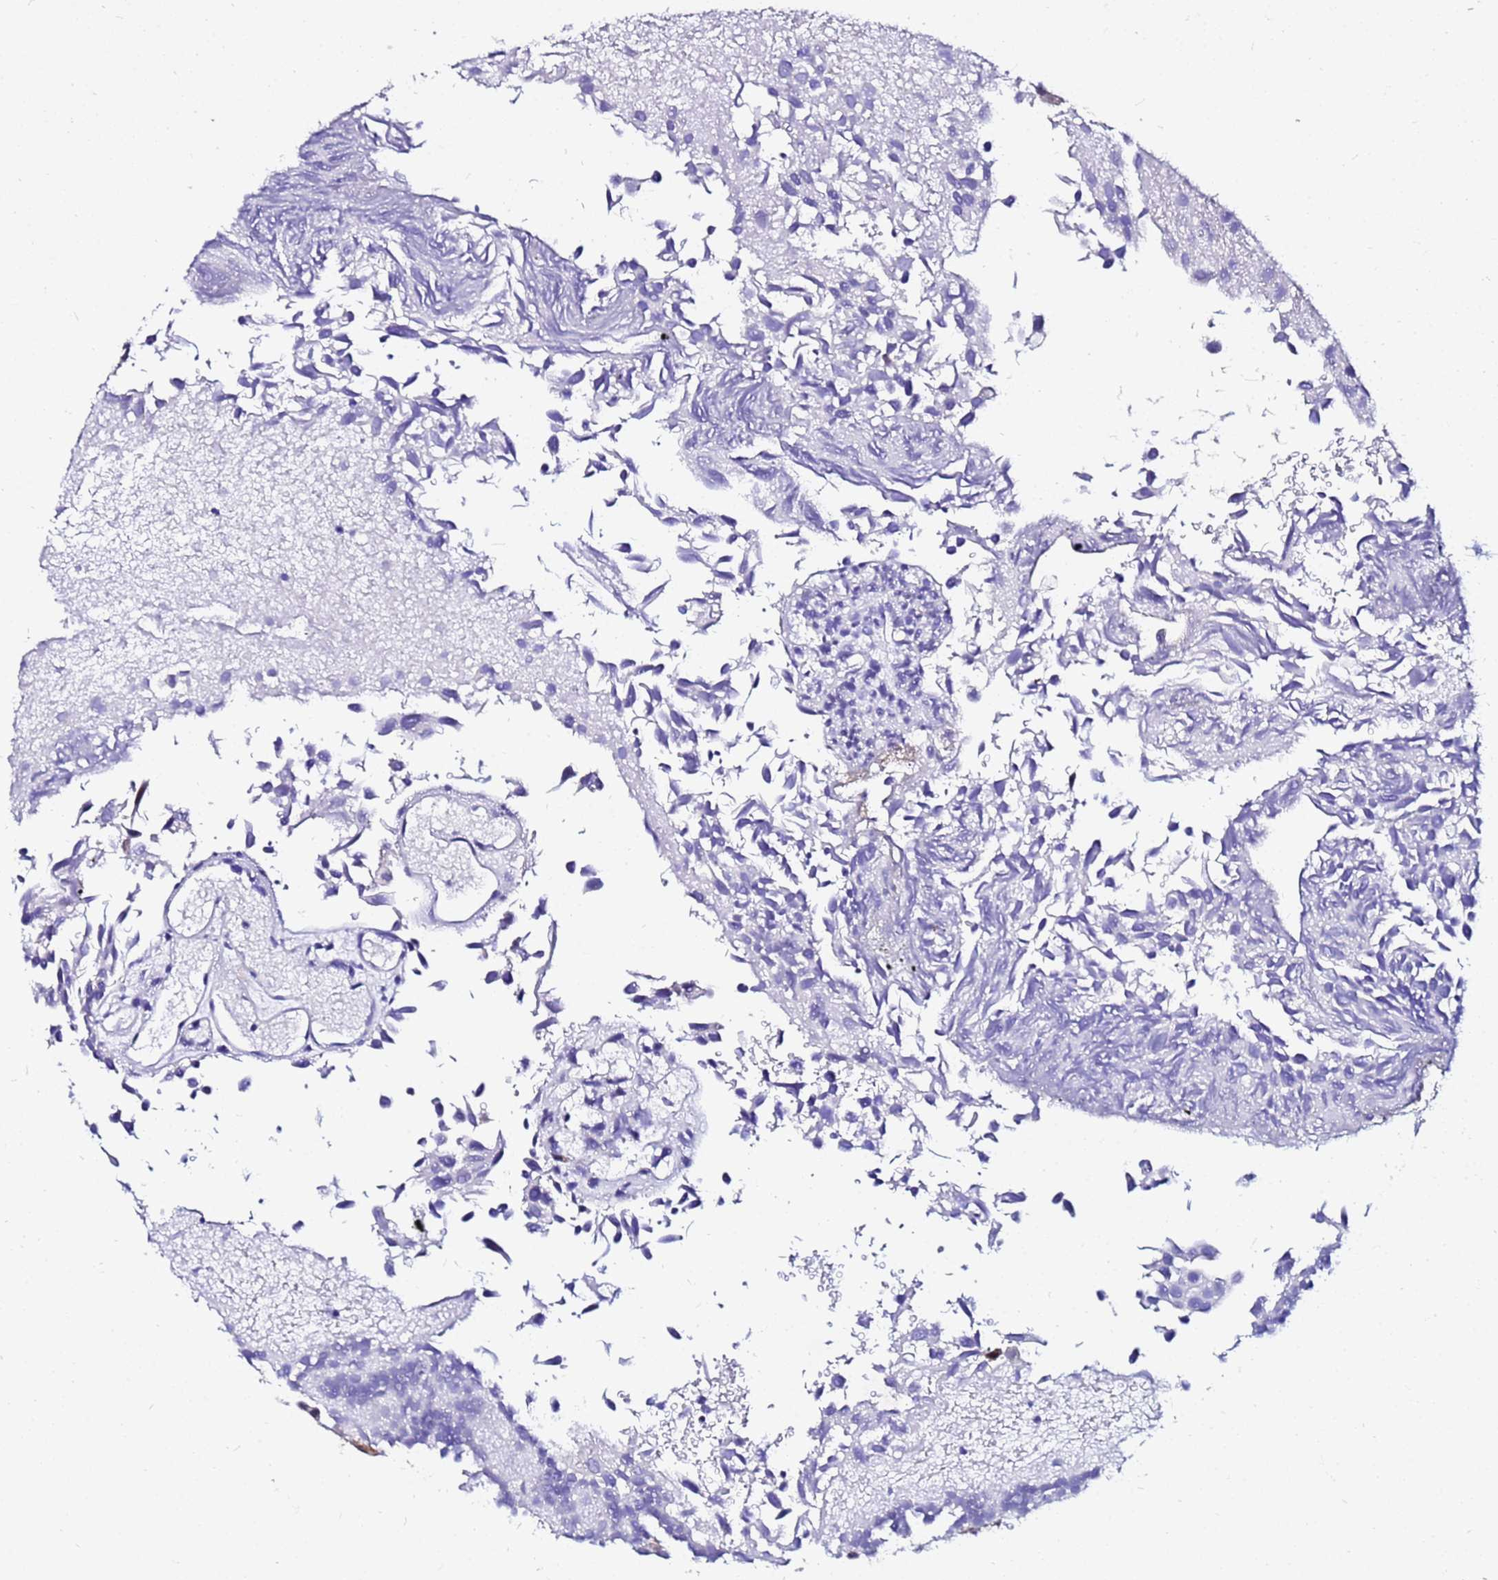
{"staining": {"intensity": "moderate", "quantity": "<25%", "location": "cytoplasmic/membranous,nuclear"}, "tissue": "urothelial cancer", "cell_type": "Tumor cells", "image_type": "cancer", "snomed": [{"axis": "morphology", "description": "Urothelial carcinoma, Low grade"}, {"axis": "topography", "description": "Urinary bladder"}], "caption": "Urothelial carcinoma (low-grade) stained for a protein (brown) displays moderate cytoplasmic/membranous and nuclear positive staining in approximately <25% of tumor cells.", "gene": "PPP1R14C", "patient": {"sex": "male", "age": 88}}